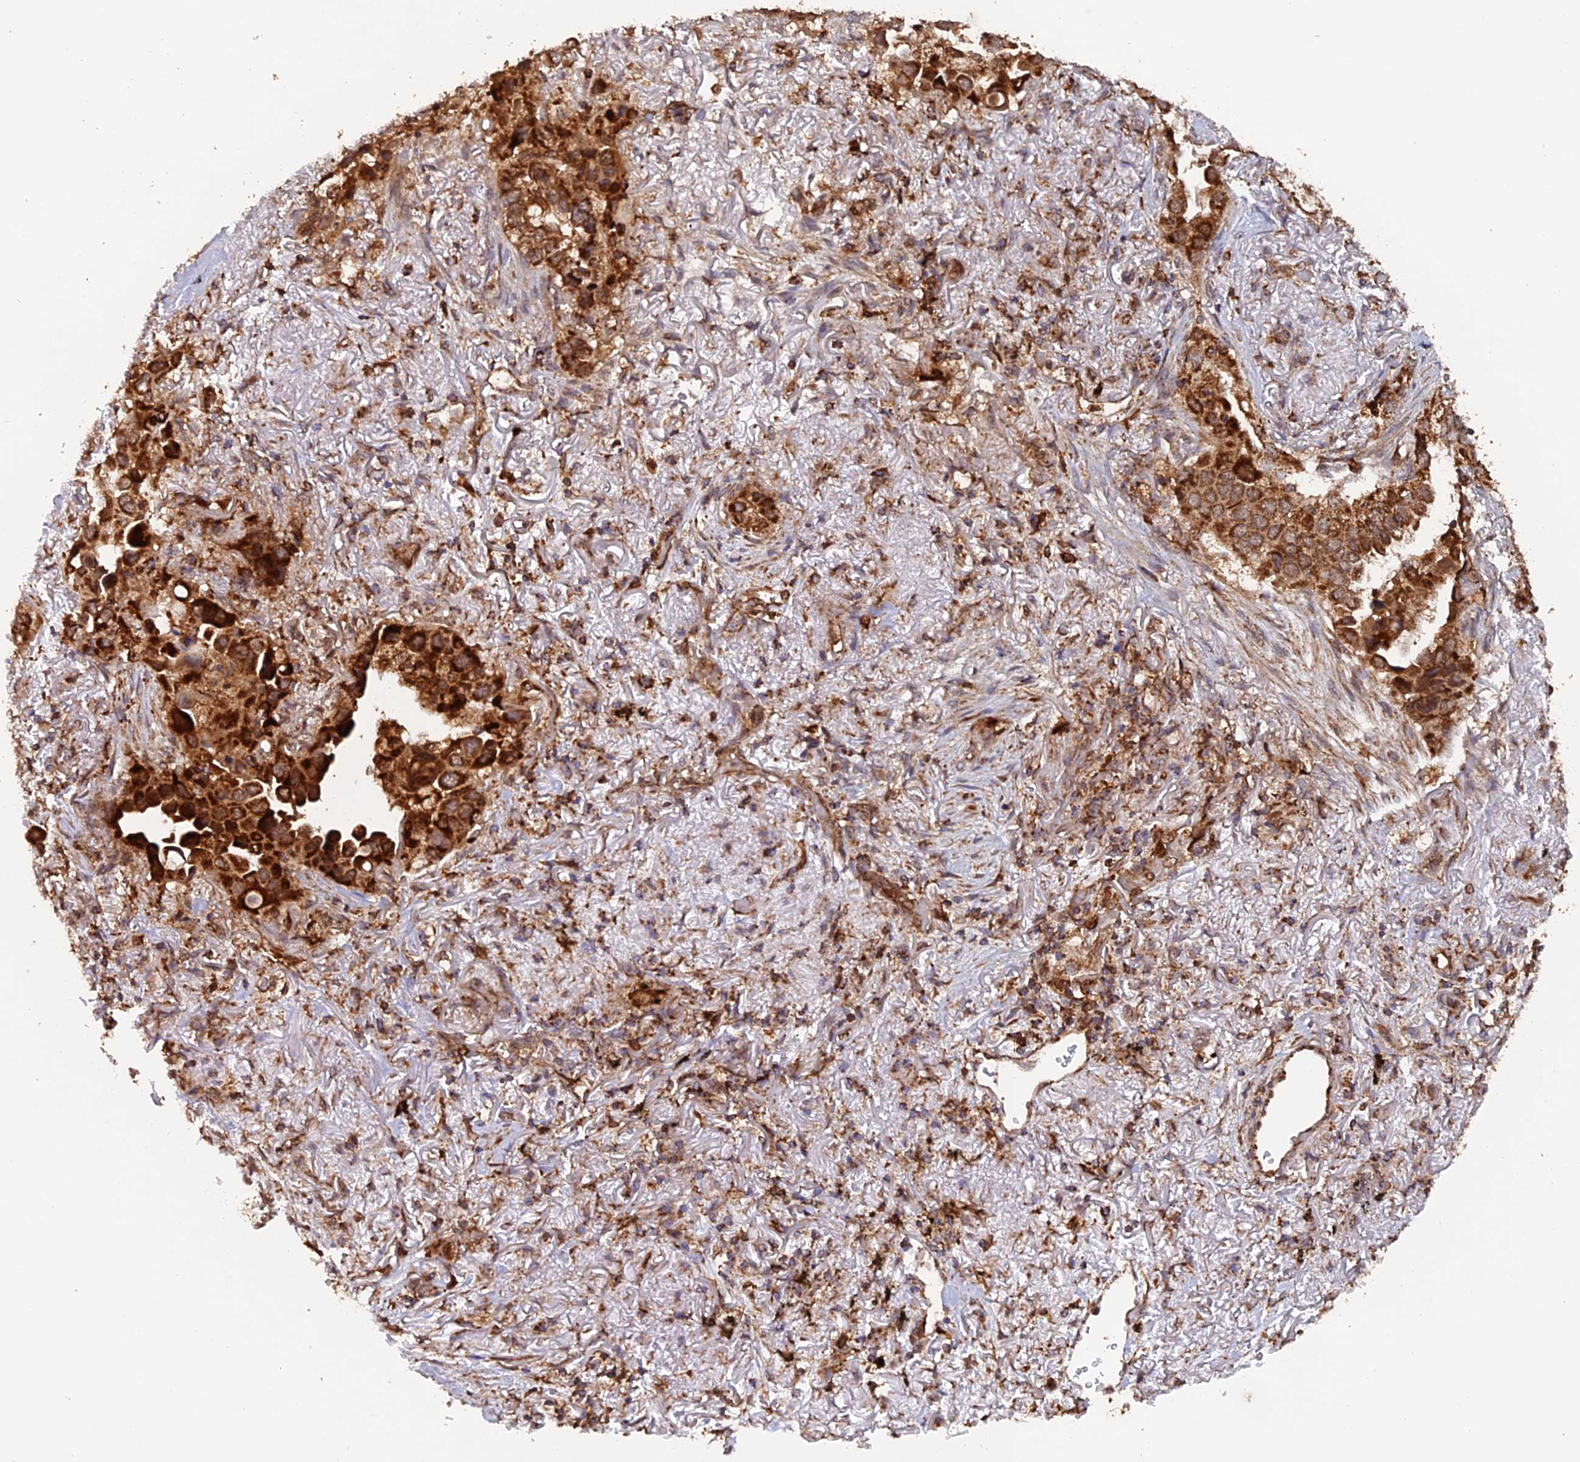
{"staining": {"intensity": "strong", "quantity": ">75%", "location": "cytoplasmic/membranous"}, "tissue": "lung cancer", "cell_type": "Tumor cells", "image_type": "cancer", "snomed": [{"axis": "morphology", "description": "Adenocarcinoma, NOS"}, {"axis": "topography", "description": "Lung"}], "caption": "Strong cytoplasmic/membranous positivity for a protein is seen in about >75% of tumor cells of adenocarcinoma (lung) using immunohistochemistry.", "gene": "DTYMK", "patient": {"sex": "female", "age": 76}}